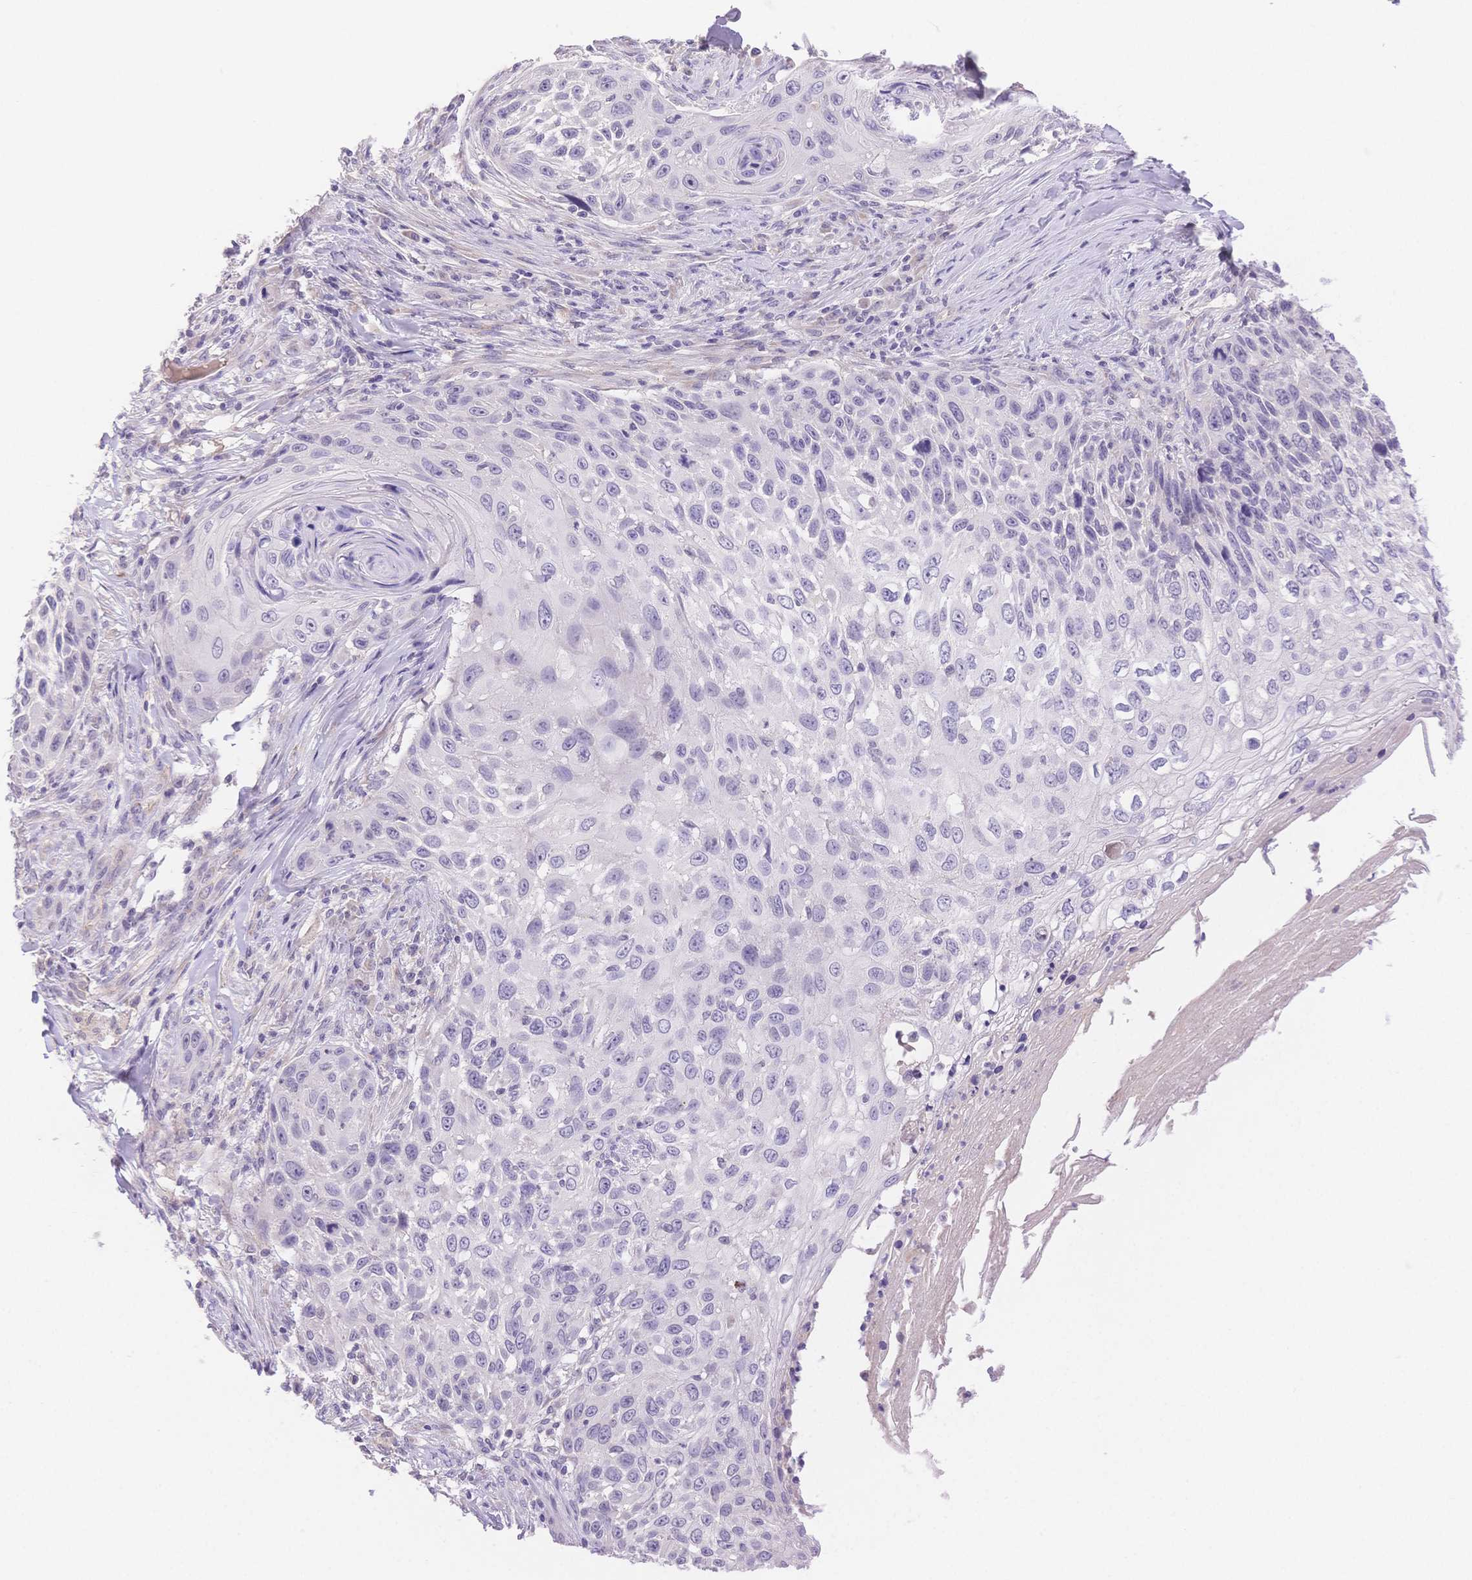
{"staining": {"intensity": "negative", "quantity": "none", "location": "none"}, "tissue": "skin cancer", "cell_type": "Tumor cells", "image_type": "cancer", "snomed": [{"axis": "morphology", "description": "Squamous cell carcinoma, NOS"}, {"axis": "topography", "description": "Skin"}], "caption": "Immunohistochemistry image of skin cancer stained for a protein (brown), which displays no staining in tumor cells.", "gene": "MYOM1", "patient": {"sex": "male", "age": 92}}